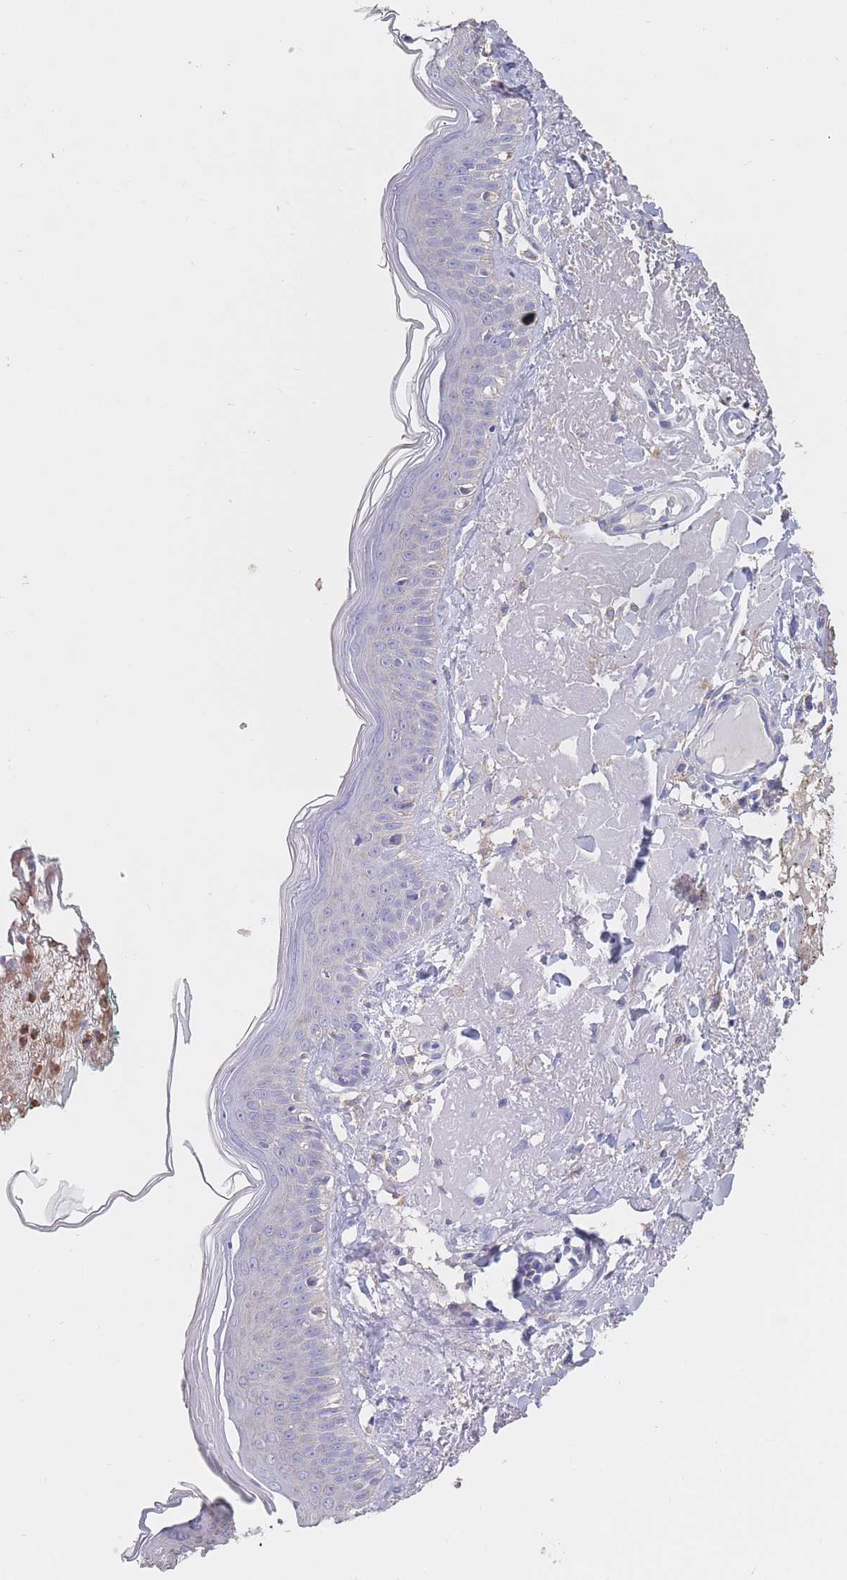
{"staining": {"intensity": "negative", "quantity": "none", "location": "none"}, "tissue": "skin", "cell_type": "Fibroblasts", "image_type": "normal", "snomed": [{"axis": "morphology", "description": "Normal tissue, NOS"}, {"axis": "morphology", "description": "Malignant melanoma, NOS"}, {"axis": "topography", "description": "Skin"}], "caption": "The immunohistochemistry (IHC) photomicrograph has no significant positivity in fibroblasts of skin.", "gene": "CLEC12A", "patient": {"sex": "male", "age": 80}}